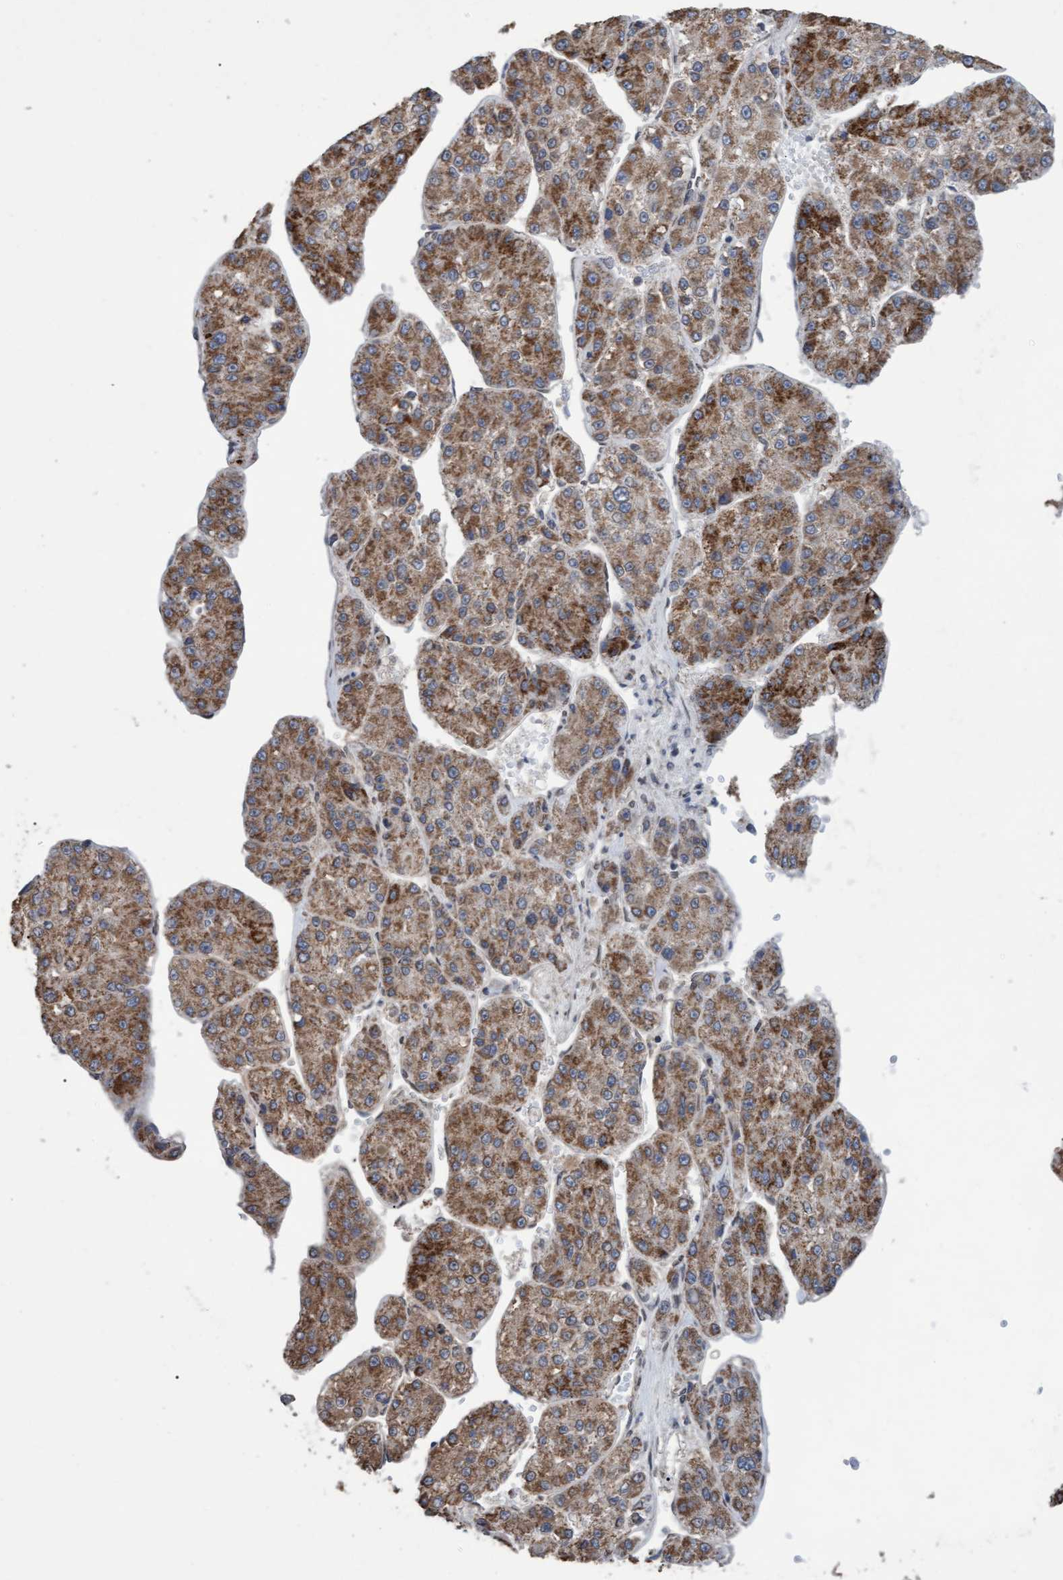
{"staining": {"intensity": "moderate", "quantity": ">75%", "location": "cytoplasmic/membranous"}, "tissue": "liver cancer", "cell_type": "Tumor cells", "image_type": "cancer", "snomed": [{"axis": "morphology", "description": "Carcinoma, Hepatocellular, NOS"}, {"axis": "topography", "description": "Liver"}], "caption": "IHC (DAB (3,3'-diaminobenzidine)) staining of liver cancer (hepatocellular carcinoma) reveals moderate cytoplasmic/membranous protein expression in about >75% of tumor cells.", "gene": "MGLL", "patient": {"sex": "female", "age": 73}}